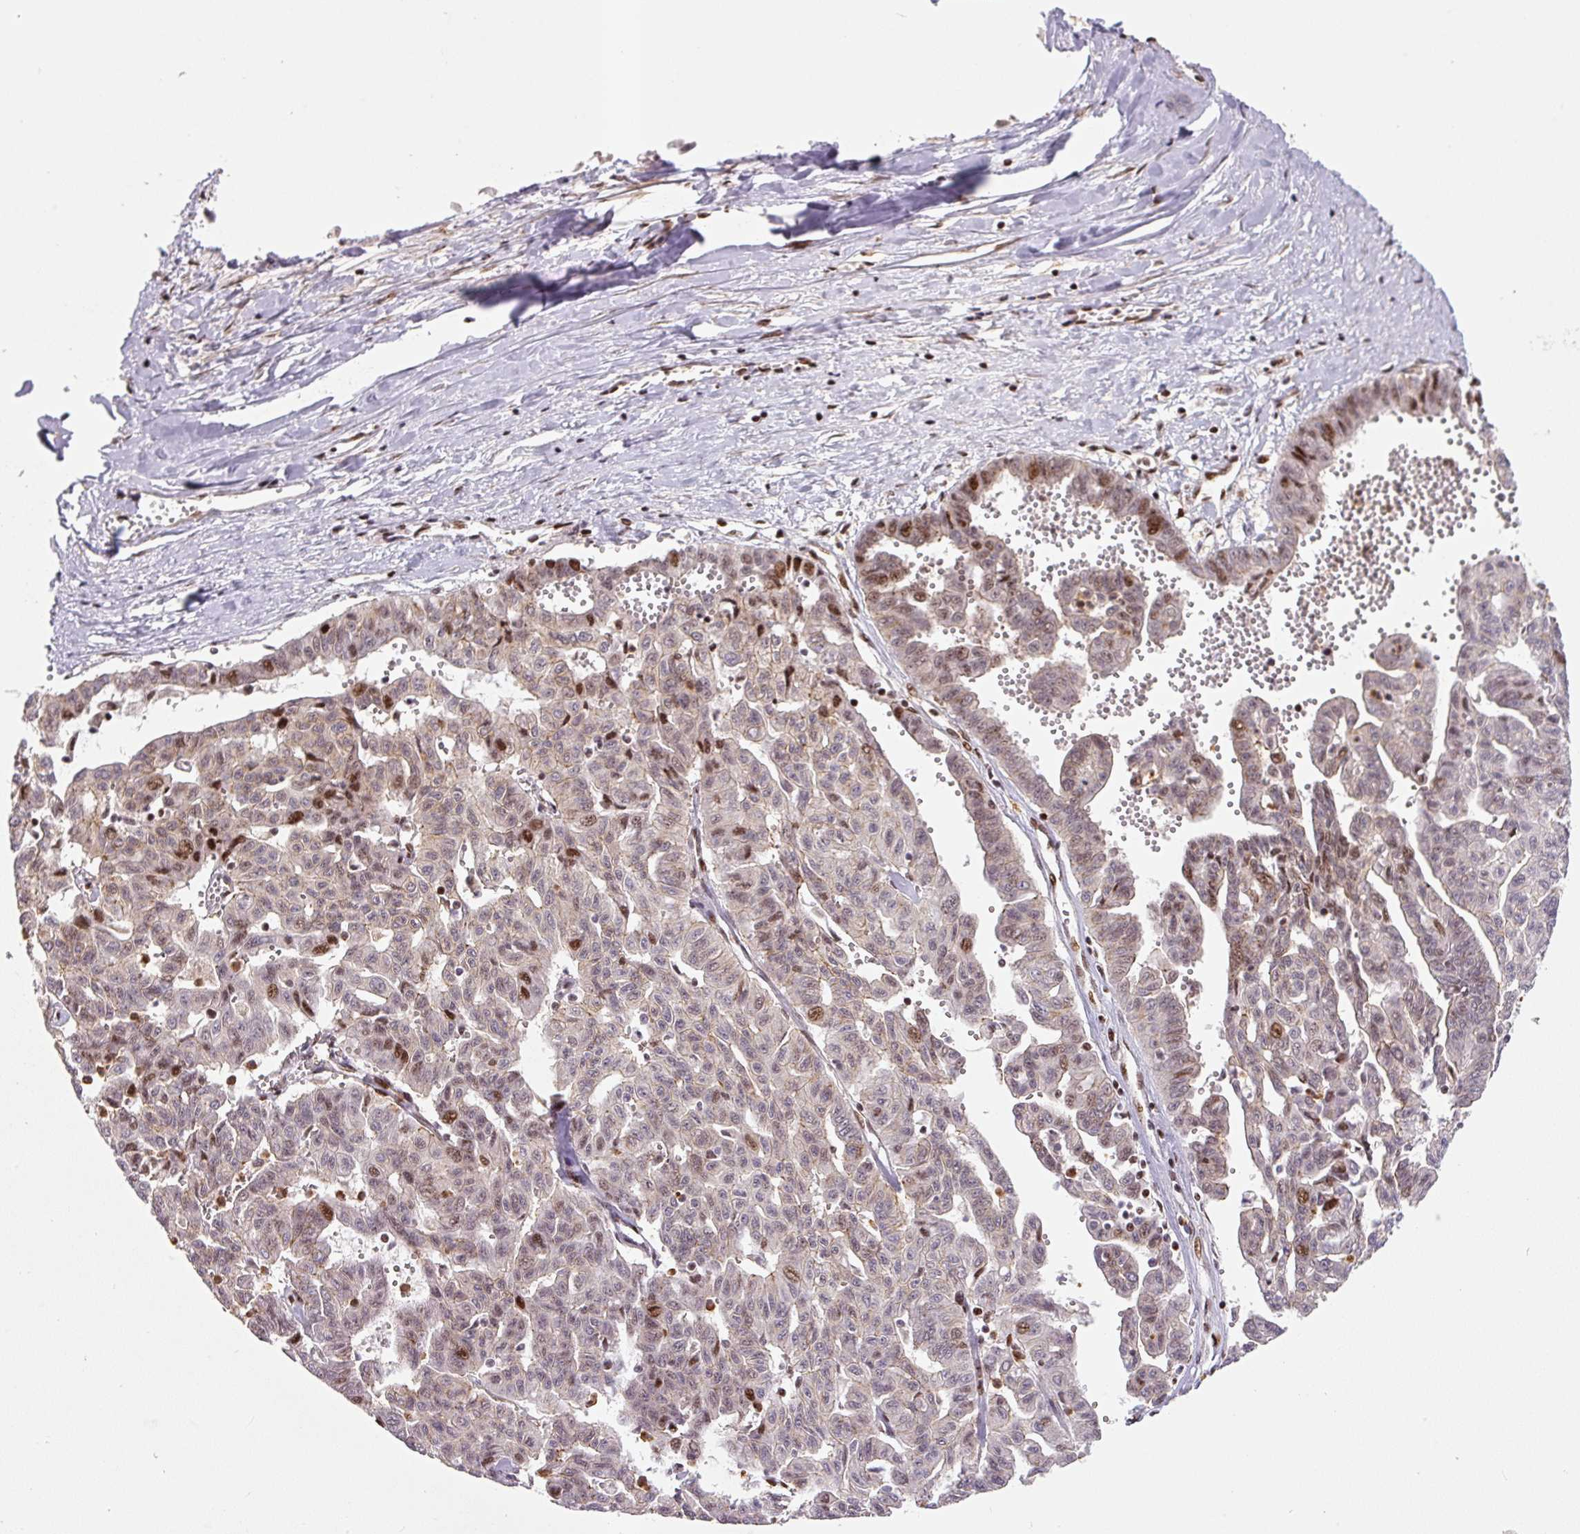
{"staining": {"intensity": "moderate", "quantity": "<25%", "location": "nuclear"}, "tissue": "liver cancer", "cell_type": "Tumor cells", "image_type": "cancer", "snomed": [{"axis": "morphology", "description": "Cholangiocarcinoma"}, {"axis": "topography", "description": "Liver"}], "caption": "A low amount of moderate nuclear staining is identified in about <25% of tumor cells in cholangiocarcinoma (liver) tissue.", "gene": "PYDC2", "patient": {"sex": "female", "age": 77}}